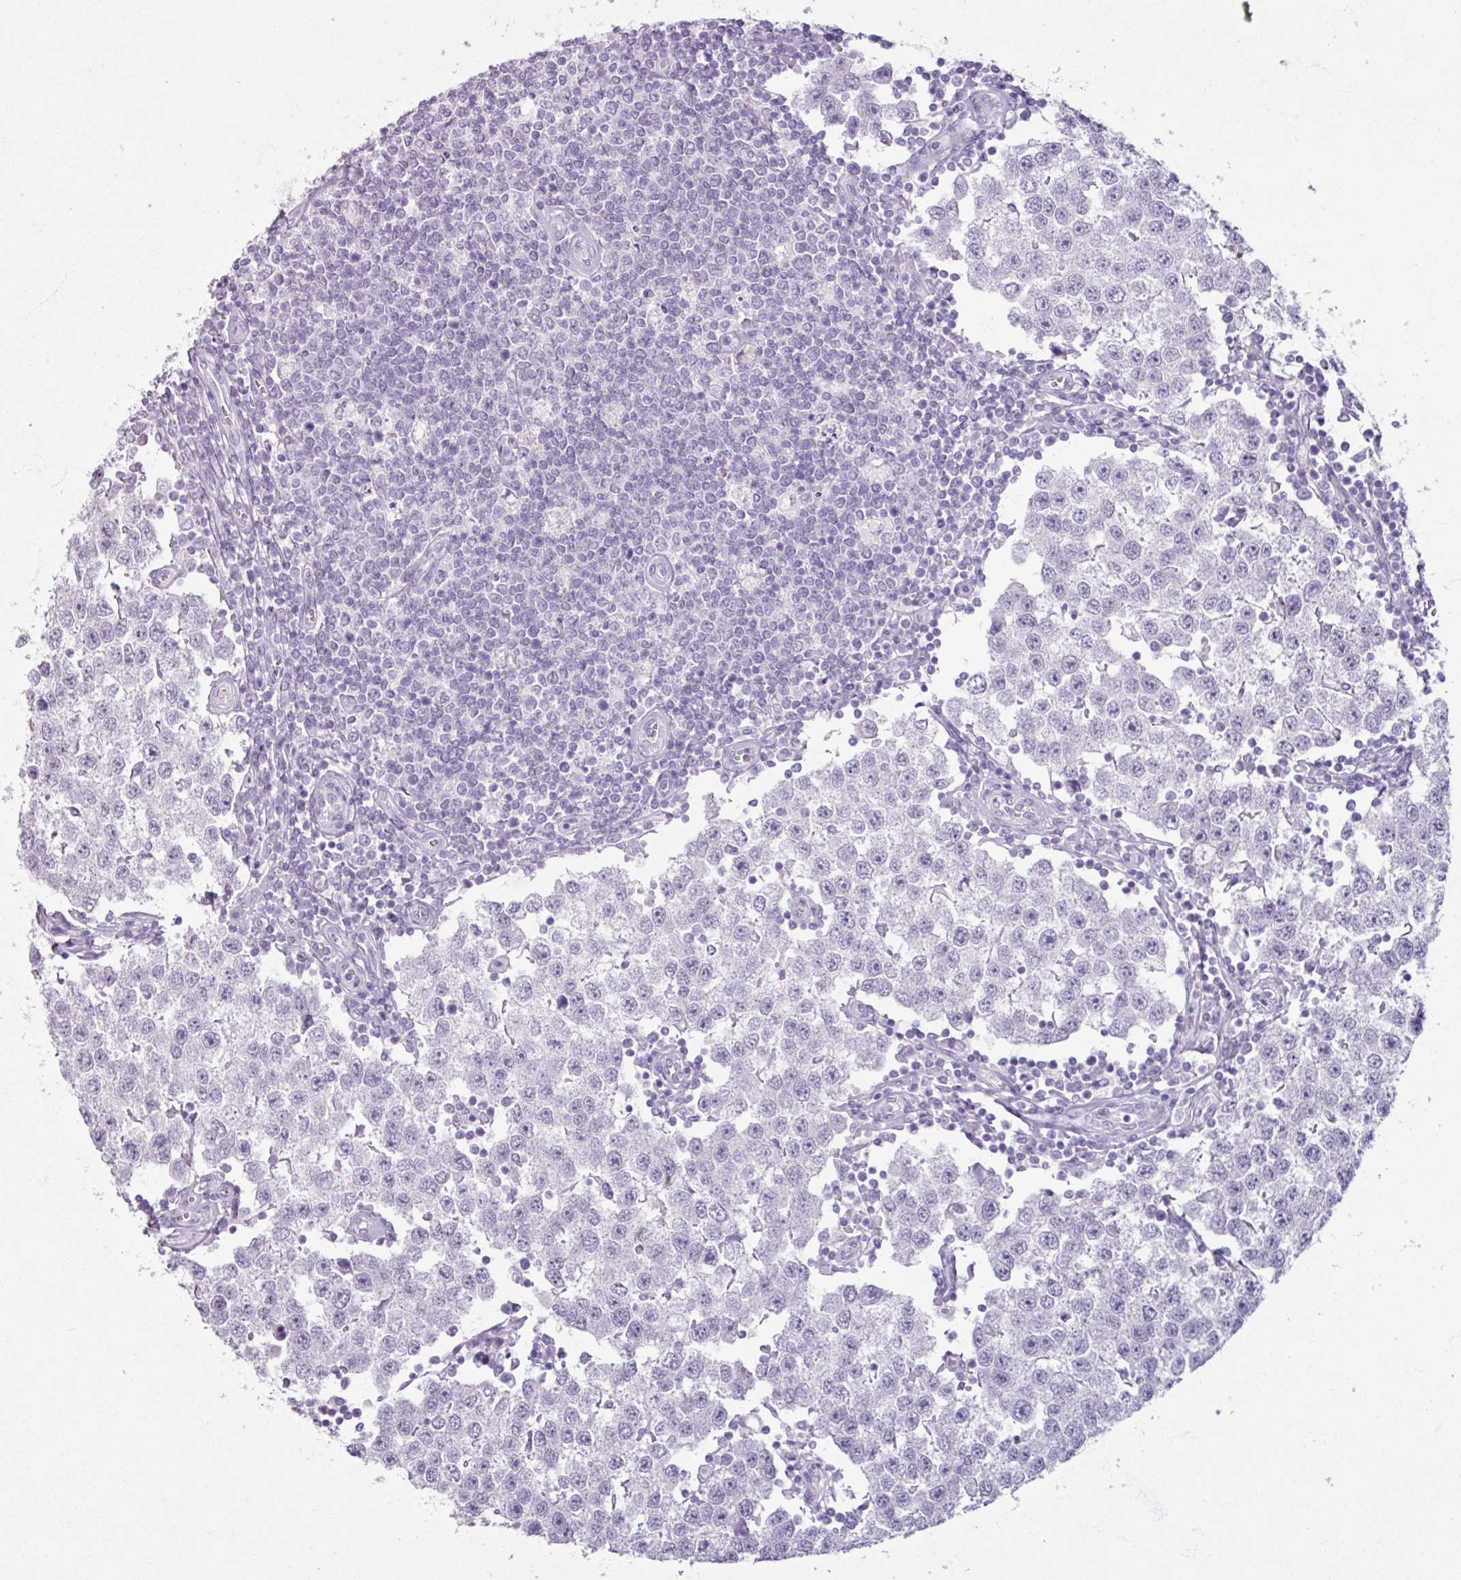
{"staining": {"intensity": "negative", "quantity": "none", "location": "none"}, "tissue": "testis cancer", "cell_type": "Tumor cells", "image_type": "cancer", "snomed": [{"axis": "morphology", "description": "Seminoma, NOS"}, {"axis": "topography", "description": "Testis"}], "caption": "Tumor cells show no significant protein positivity in testis cancer (seminoma). Brightfield microscopy of immunohistochemistry stained with DAB (brown) and hematoxylin (blue), captured at high magnification.", "gene": "ARG1", "patient": {"sex": "male", "age": 34}}